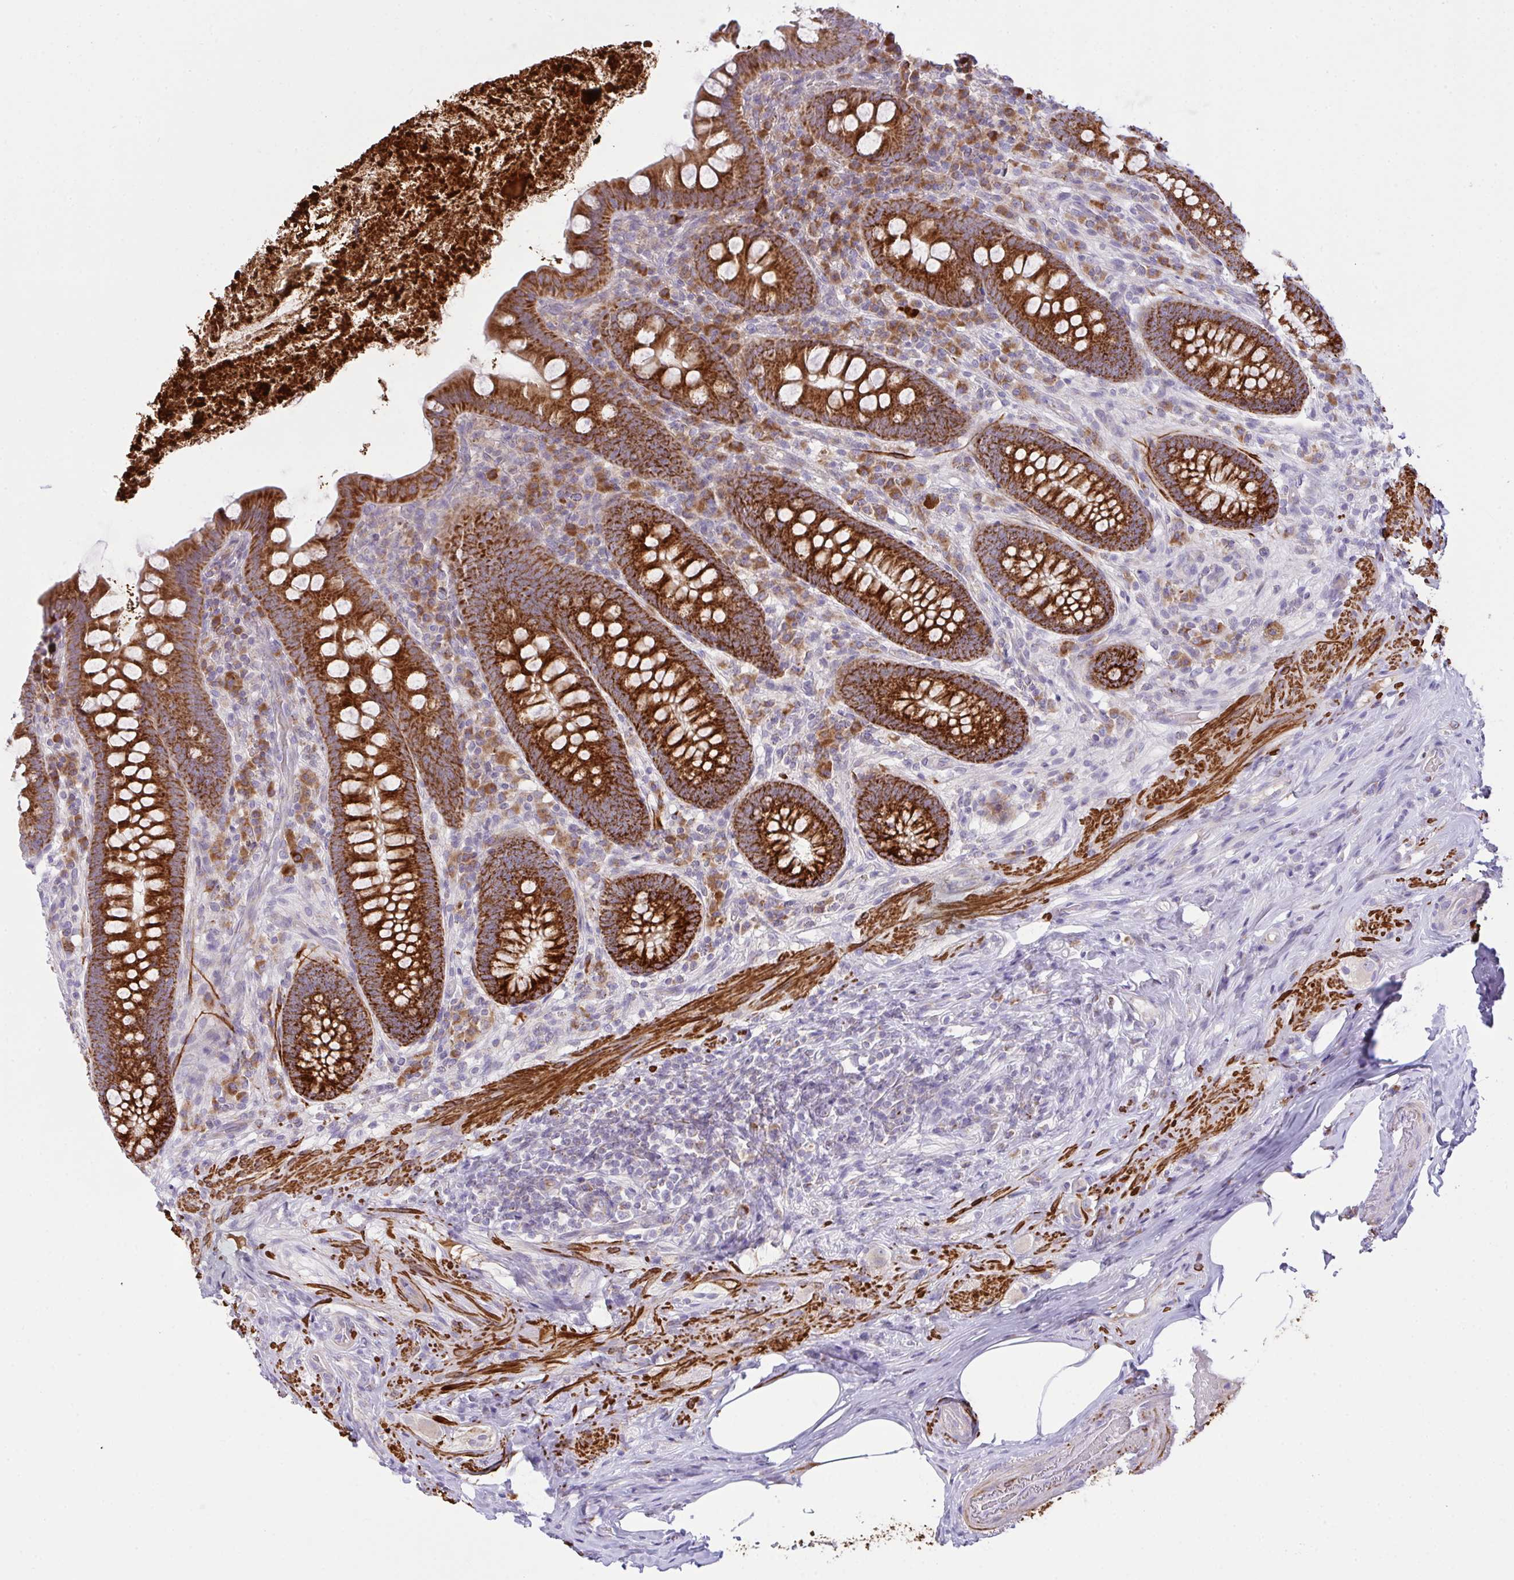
{"staining": {"intensity": "strong", "quantity": ">75%", "location": "cytoplasmic/membranous"}, "tissue": "appendix", "cell_type": "Glandular cells", "image_type": "normal", "snomed": [{"axis": "morphology", "description": "Normal tissue, NOS"}, {"axis": "topography", "description": "Appendix"}], "caption": "Human appendix stained for a protein (brown) demonstrates strong cytoplasmic/membranous positive staining in approximately >75% of glandular cells.", "gene": "CHDH", "patient": {"sex": "male", "age": 71}}